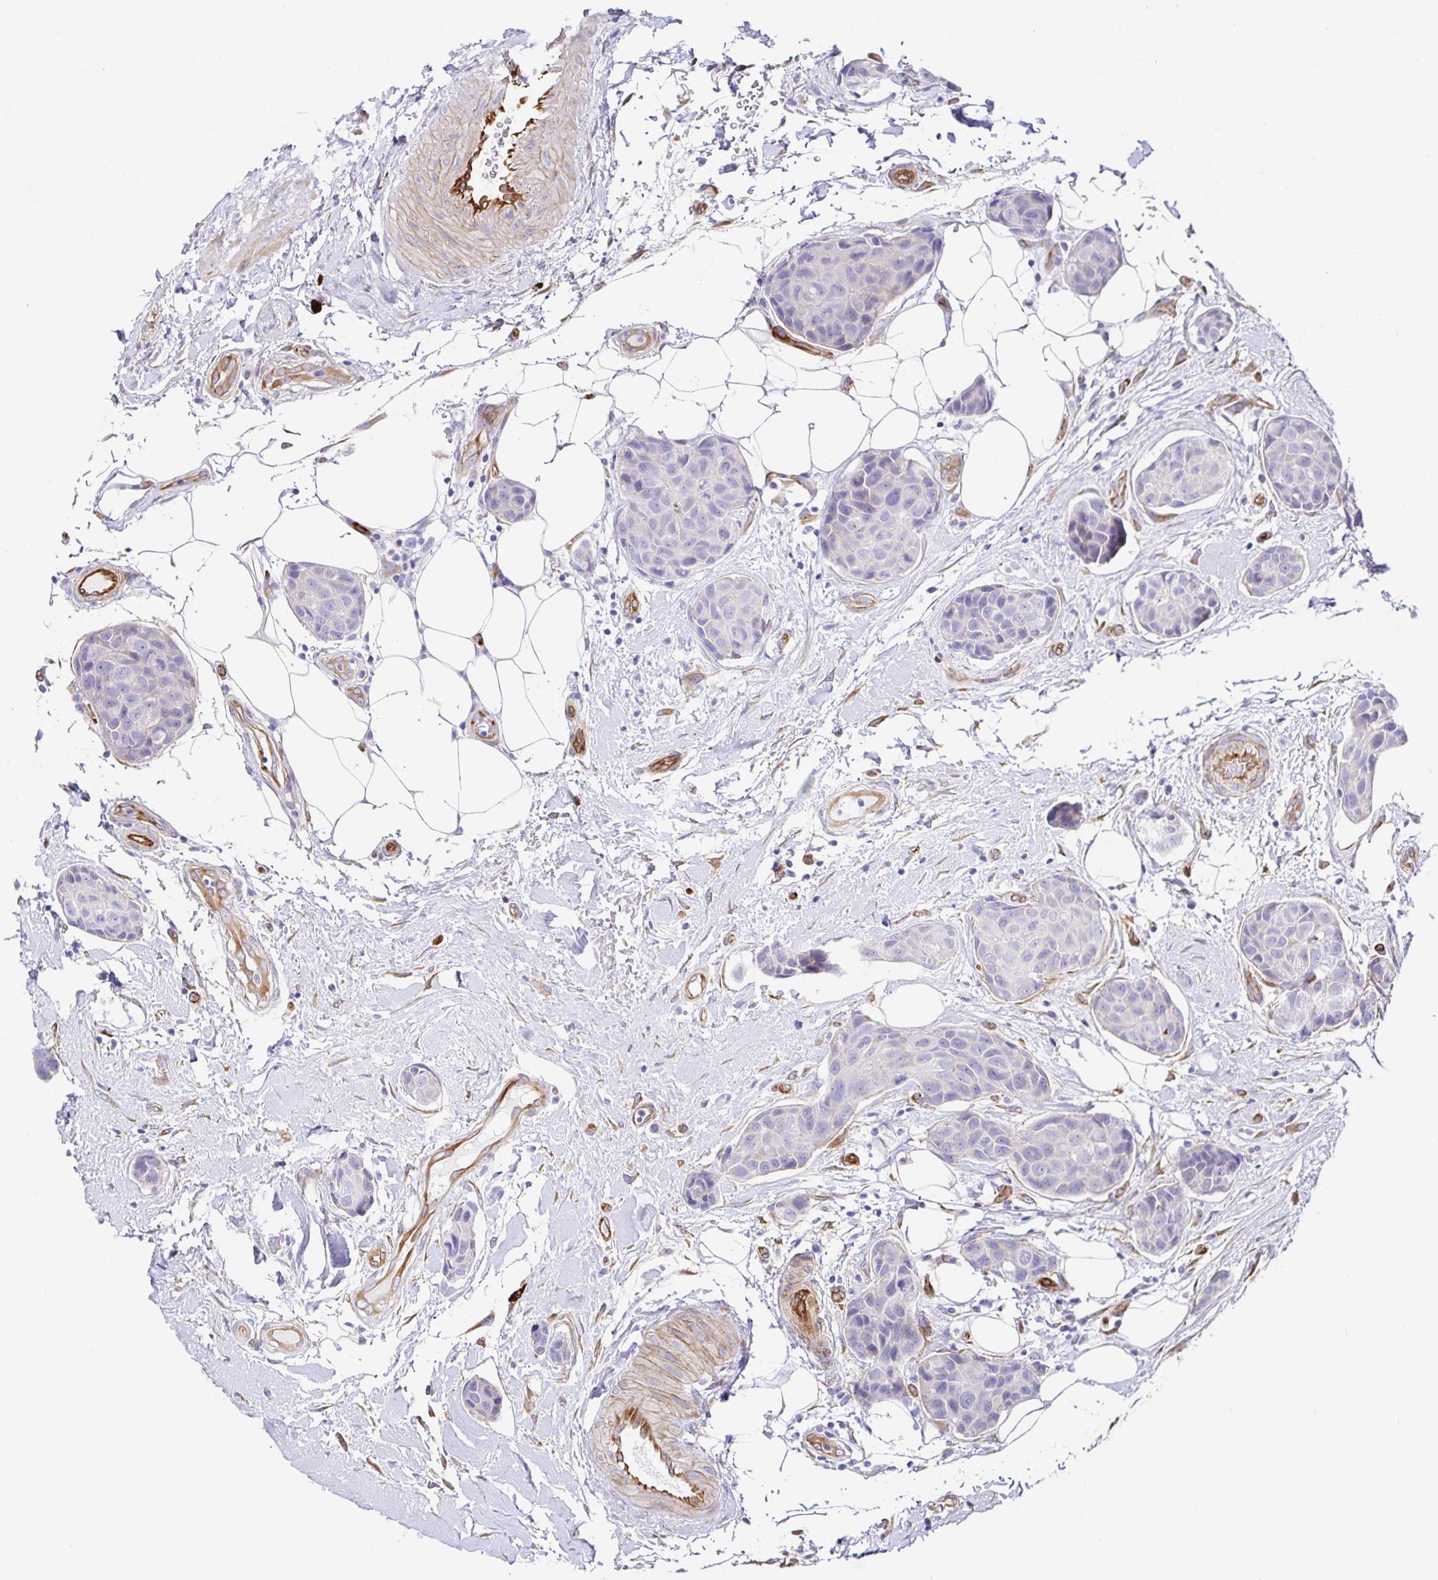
{"staining": {"intensity": "negative", "quantity": "none", "location": "none"}, "tissue": "breast cancer", "cell_type": "Tumor cells", "image_type": "cancer", "snomed": [{"axis": "morphology", "description": "Duct carcinoma"}, {"axis": "topography", "description": "Breast"}, {"axis": "topography", "description": "Lymph node"}], "caption": "Immunohistochemistry (IHC) micrograph of neoplastic tissue: human intraductal carcinoma (breast) stained with DAB (3,3'-diaminobenzidine) displays no significant protein staining in tumor cells.", "gene": "DOCK1", "patient": {"sex": "female", "age": 80}}